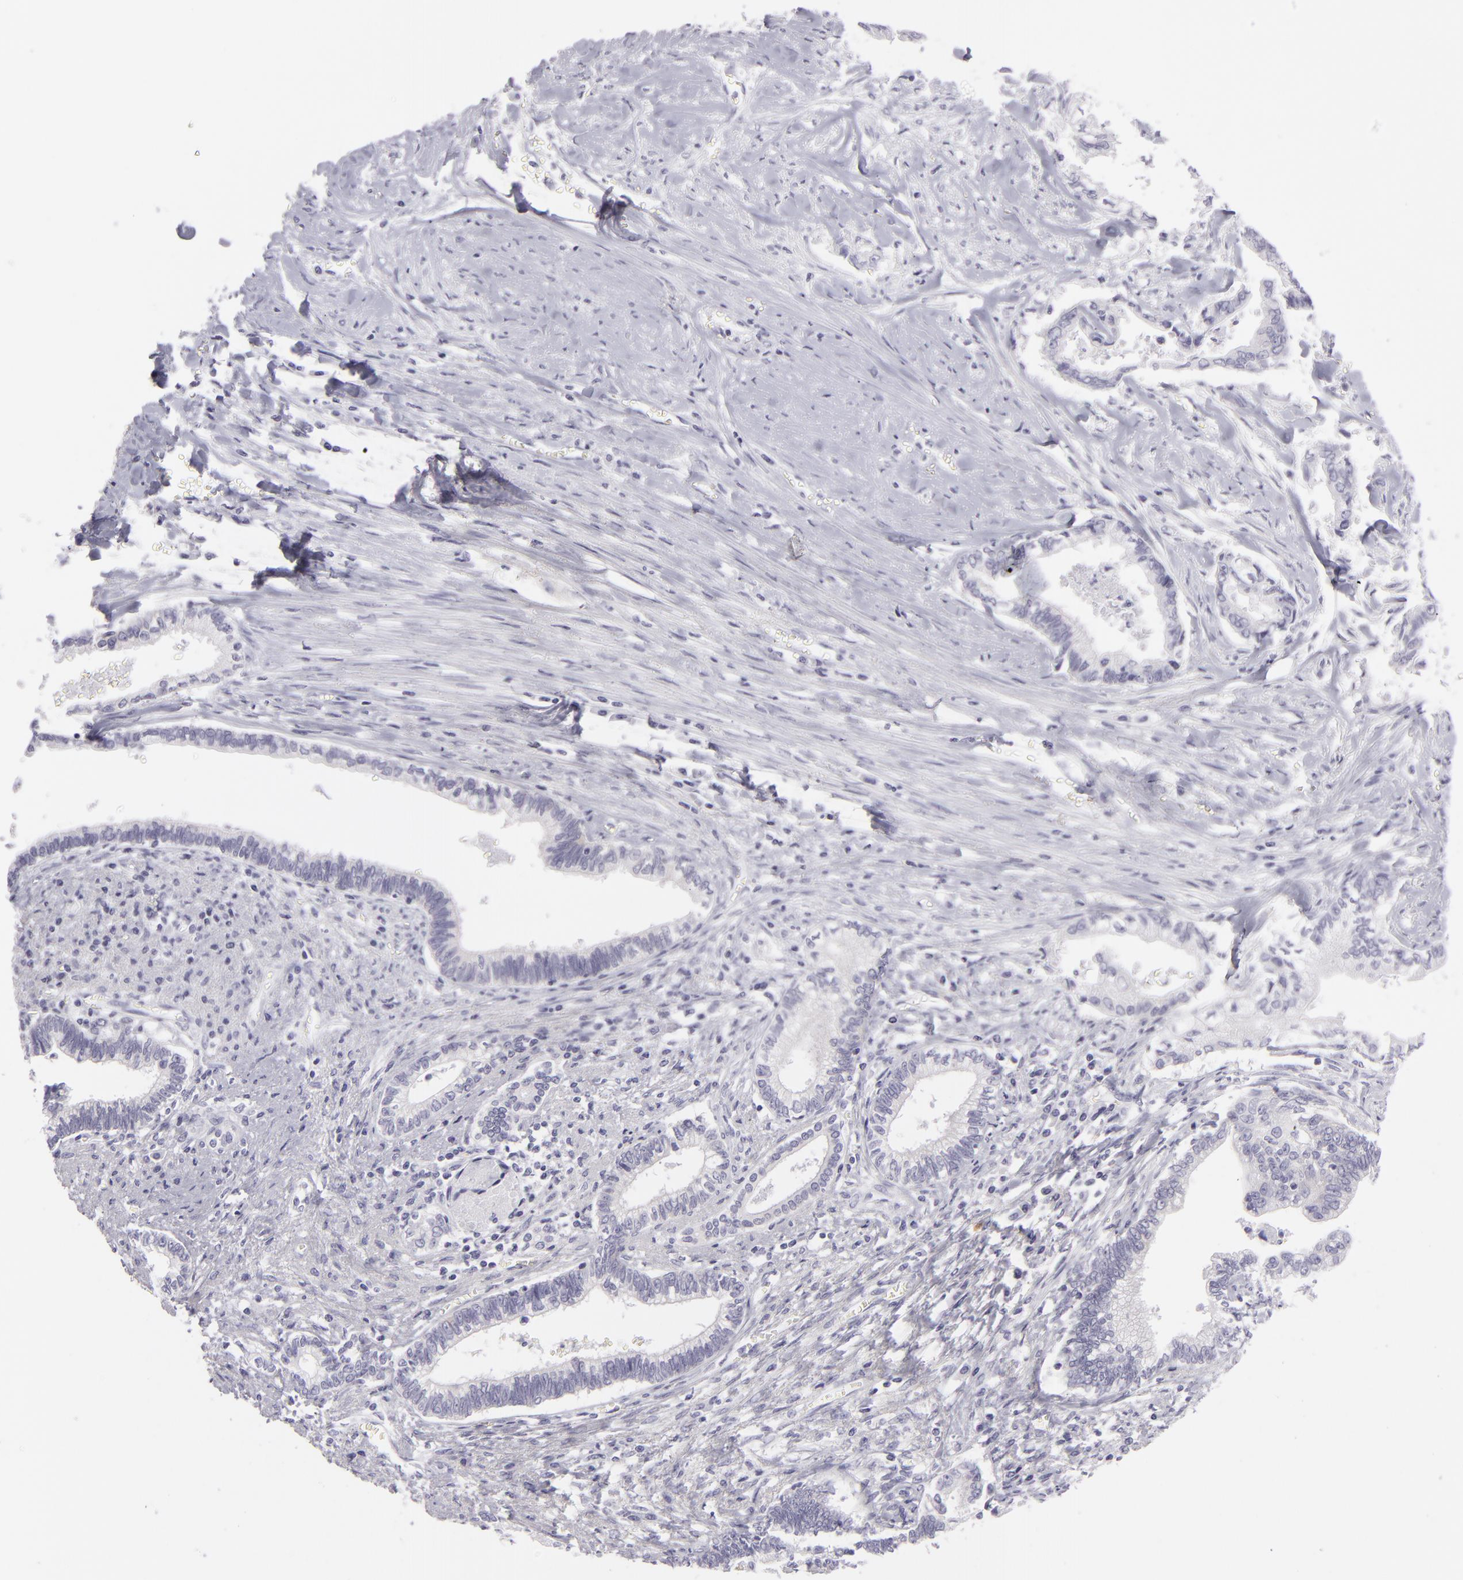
{"staining": {"intensity": "negative", "quantity": "none", "location": "none"}, "tissue": "liver cancer", "cell_type": "Tumor cells", "image_type": "cancer", "snomed": [{"axis": "morphology", "description": "Cholangiocarcinoma"}, {"axis": "topography", "description": "Liver"}], "caption": "Immunohistochemistry photomicrograph of neoplastic tissue: liver cancer stained with DAB reveals no significant protein staining in tumor cells.", "gene": "DLG4", "patient": {"sex": "male", "age": 57}}